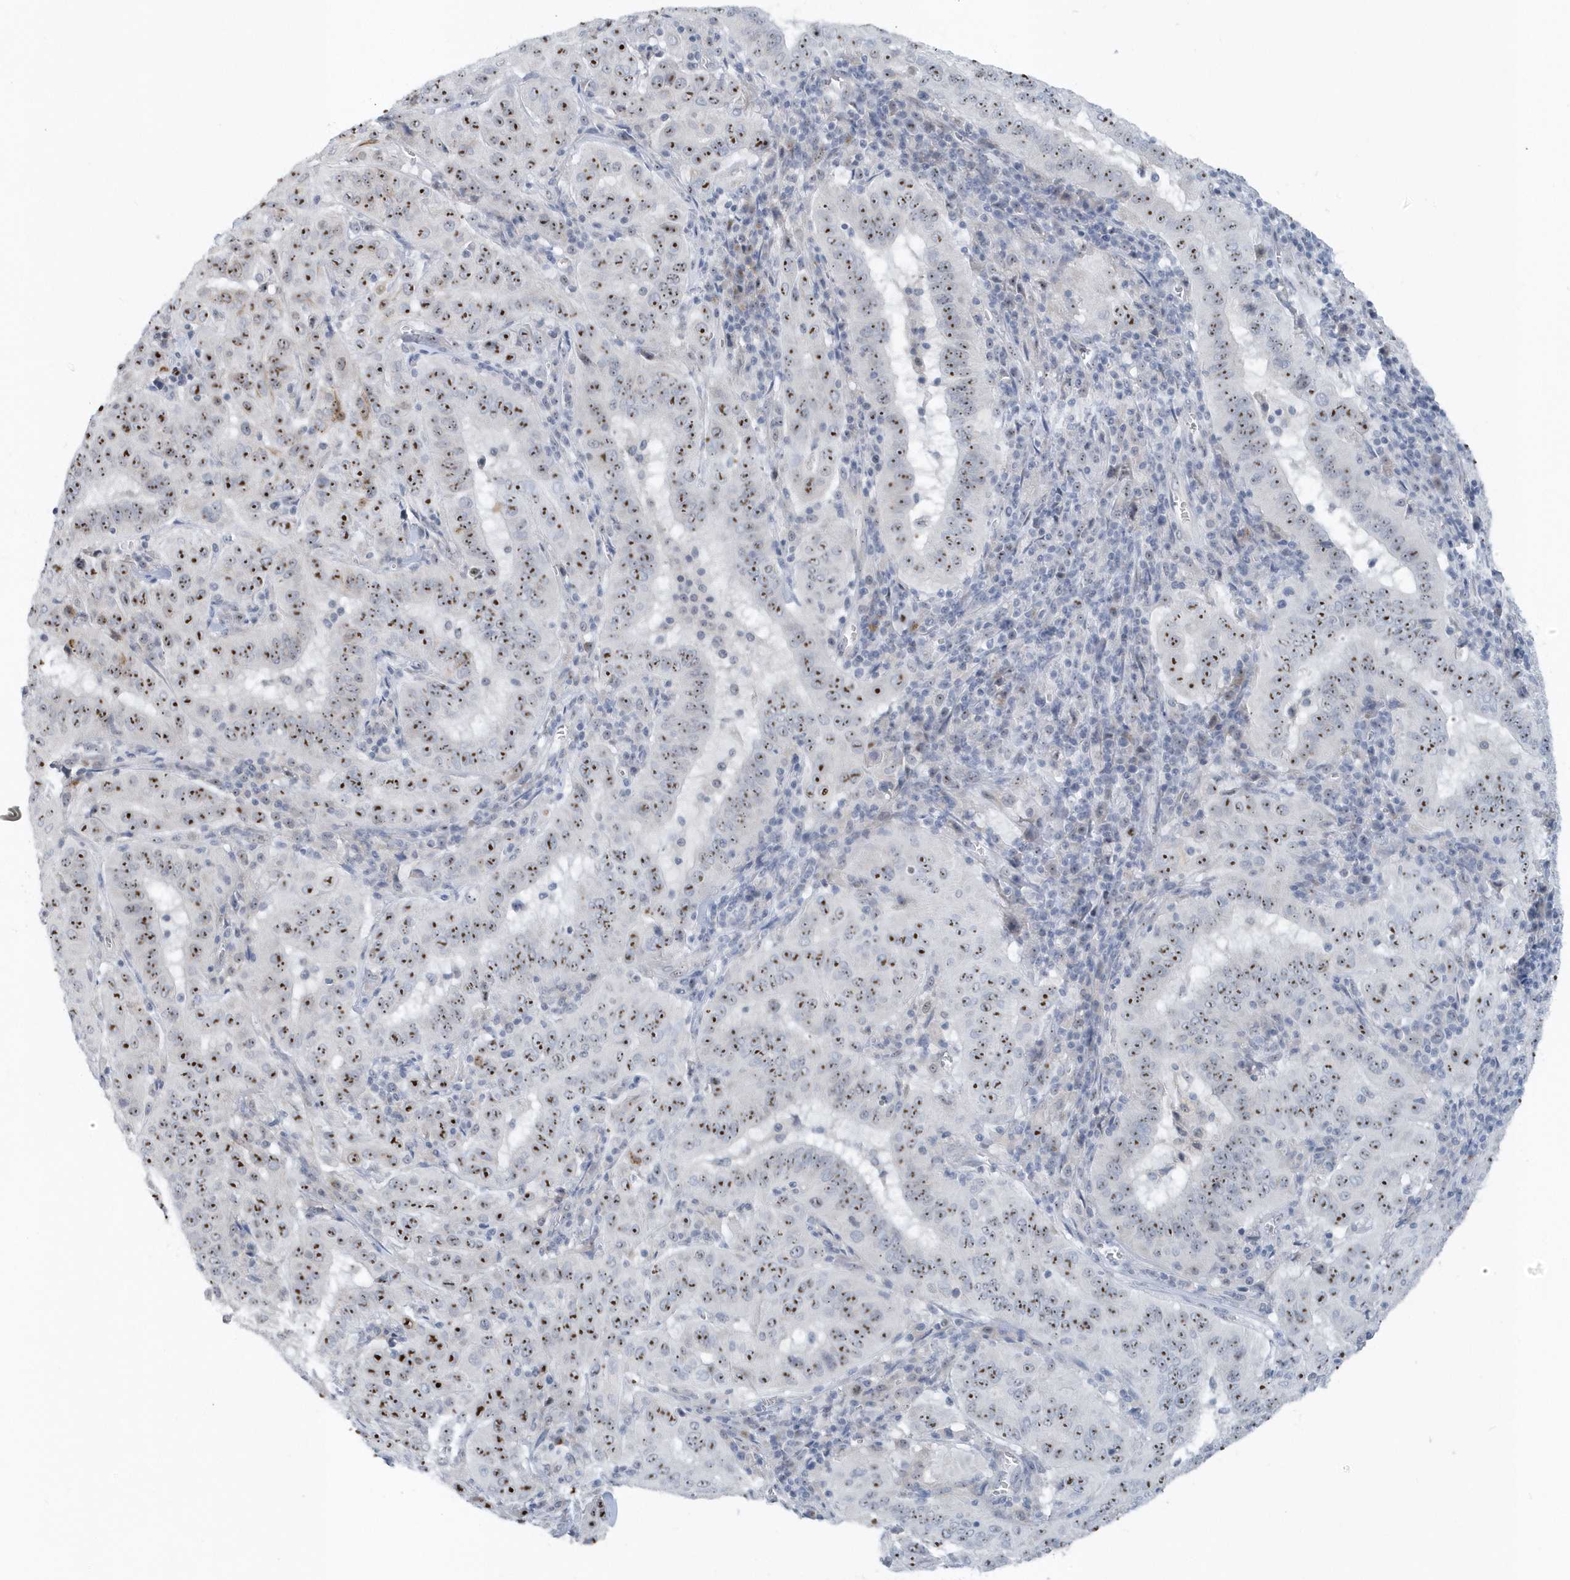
{"staining": {"intensity": "strong", "quantity": ">75%", "location": "nuclear"}, "tissue": "pancreatic cancer", "cell_type": "Tumor cells", "image_type": "cancer", "snomed": [{"axis": "morphology", "description": "Adenocarcinoma, NOS"}, {"axis": "topography", "description": "Pancreas"}], "caption": "IHC of pancreatic adenocarcinoma shows high levels of strong nuclear positivity in about >75% of tumor cells.", "gene": "RPF2", "patient": {"sex": "male", "age": 63}}